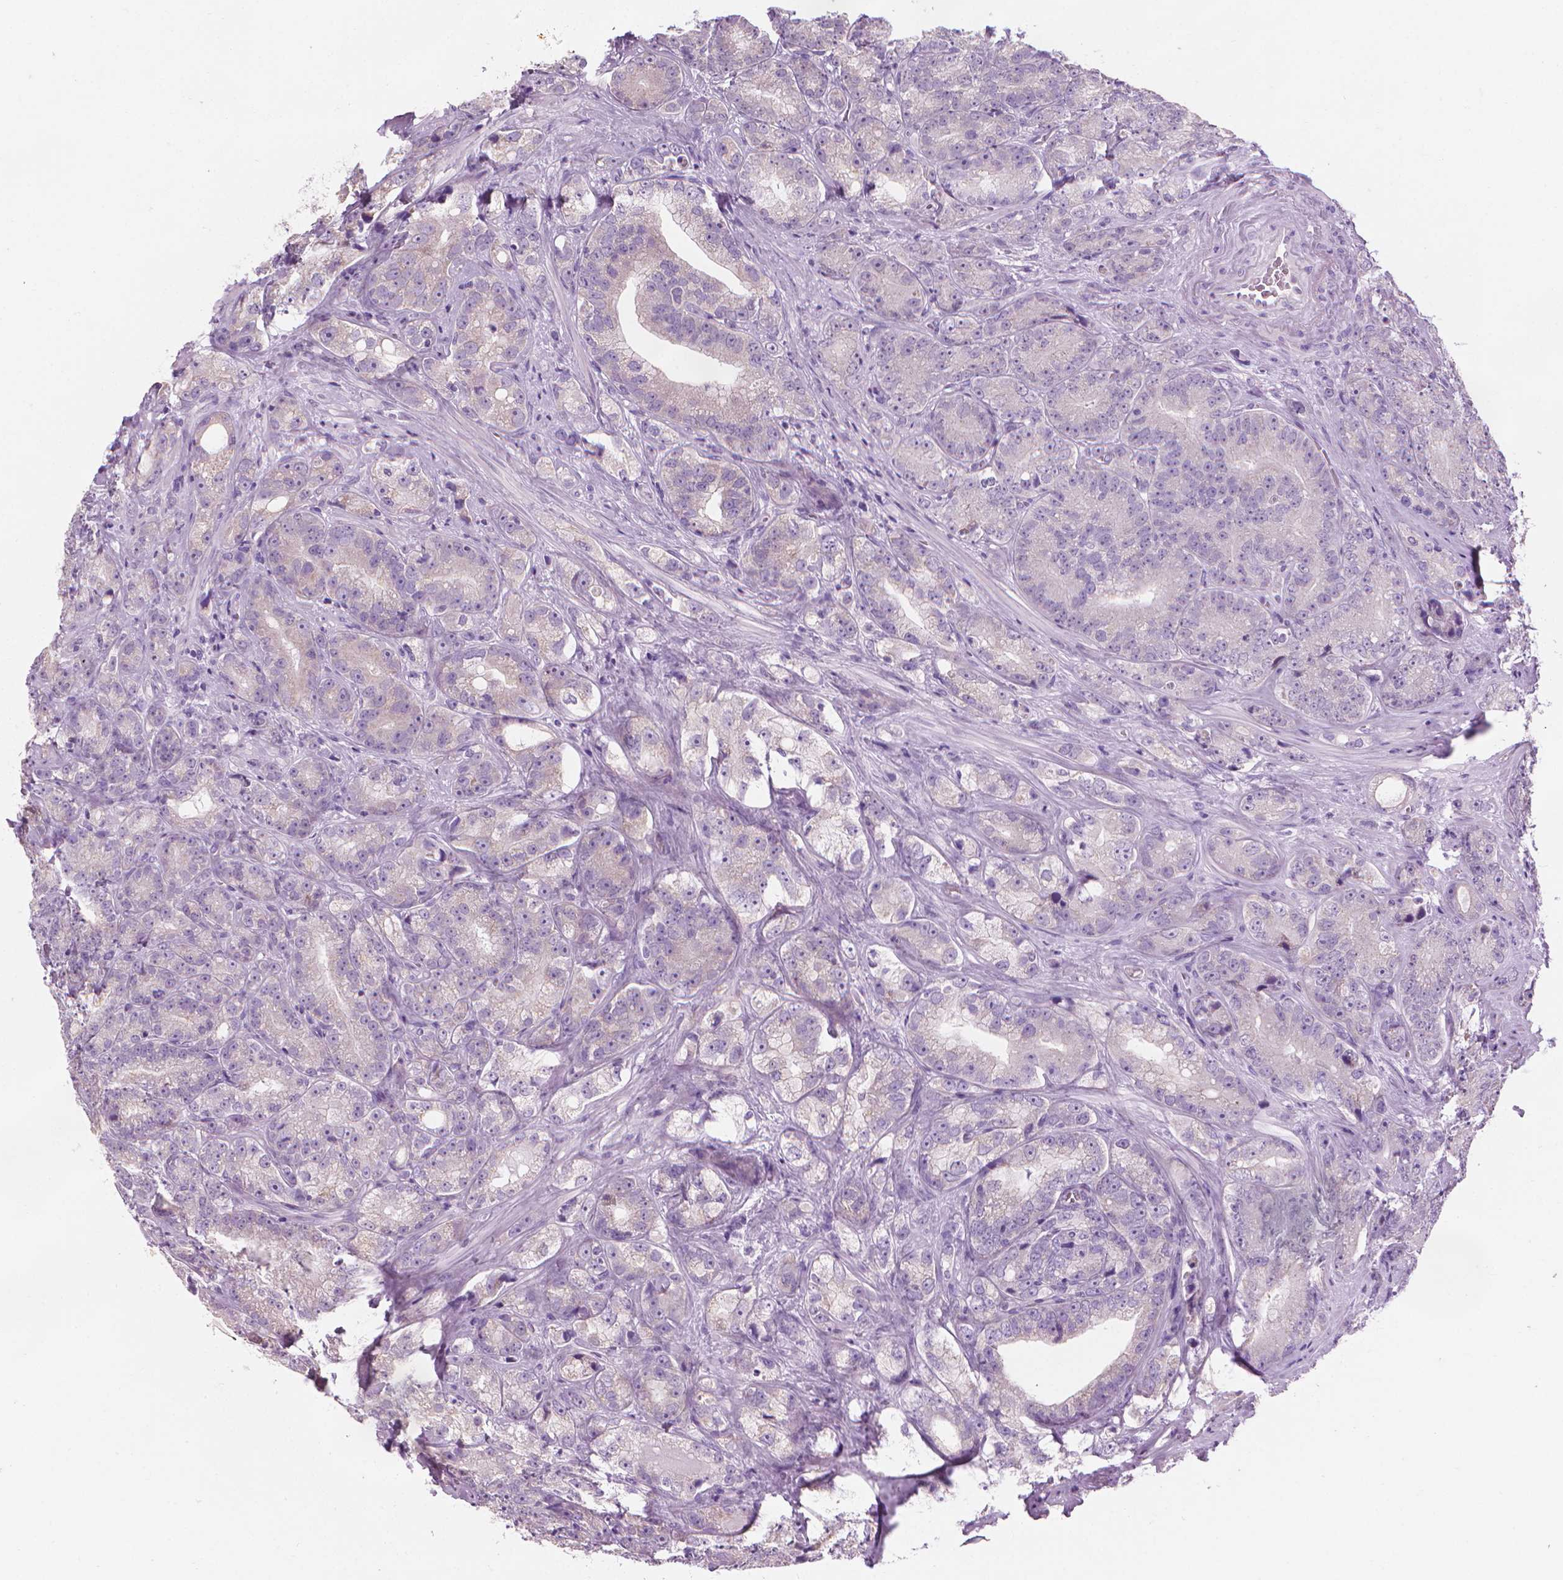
{"staining": {"intensity": "negative", "quantity": "none", "location": "none"}, "tissue": "prostate cancer", "cell_type": "Tumor cells", "image_type": "cancer", "snomed": [{"axis": "morphology", "description": "Adenocarcinoma, NOS"}, {"axis": "topography", "description": "Prostate"}], "caption": "An immunohistochemistry histopathology image of prostate cancer (adenocarcinoma) is shown. There is no staining in tumor cells of prostate cancer (adenocarcinoma).", "gene": "CFAP126", "patient": {"sex": "male", "age": 63}}